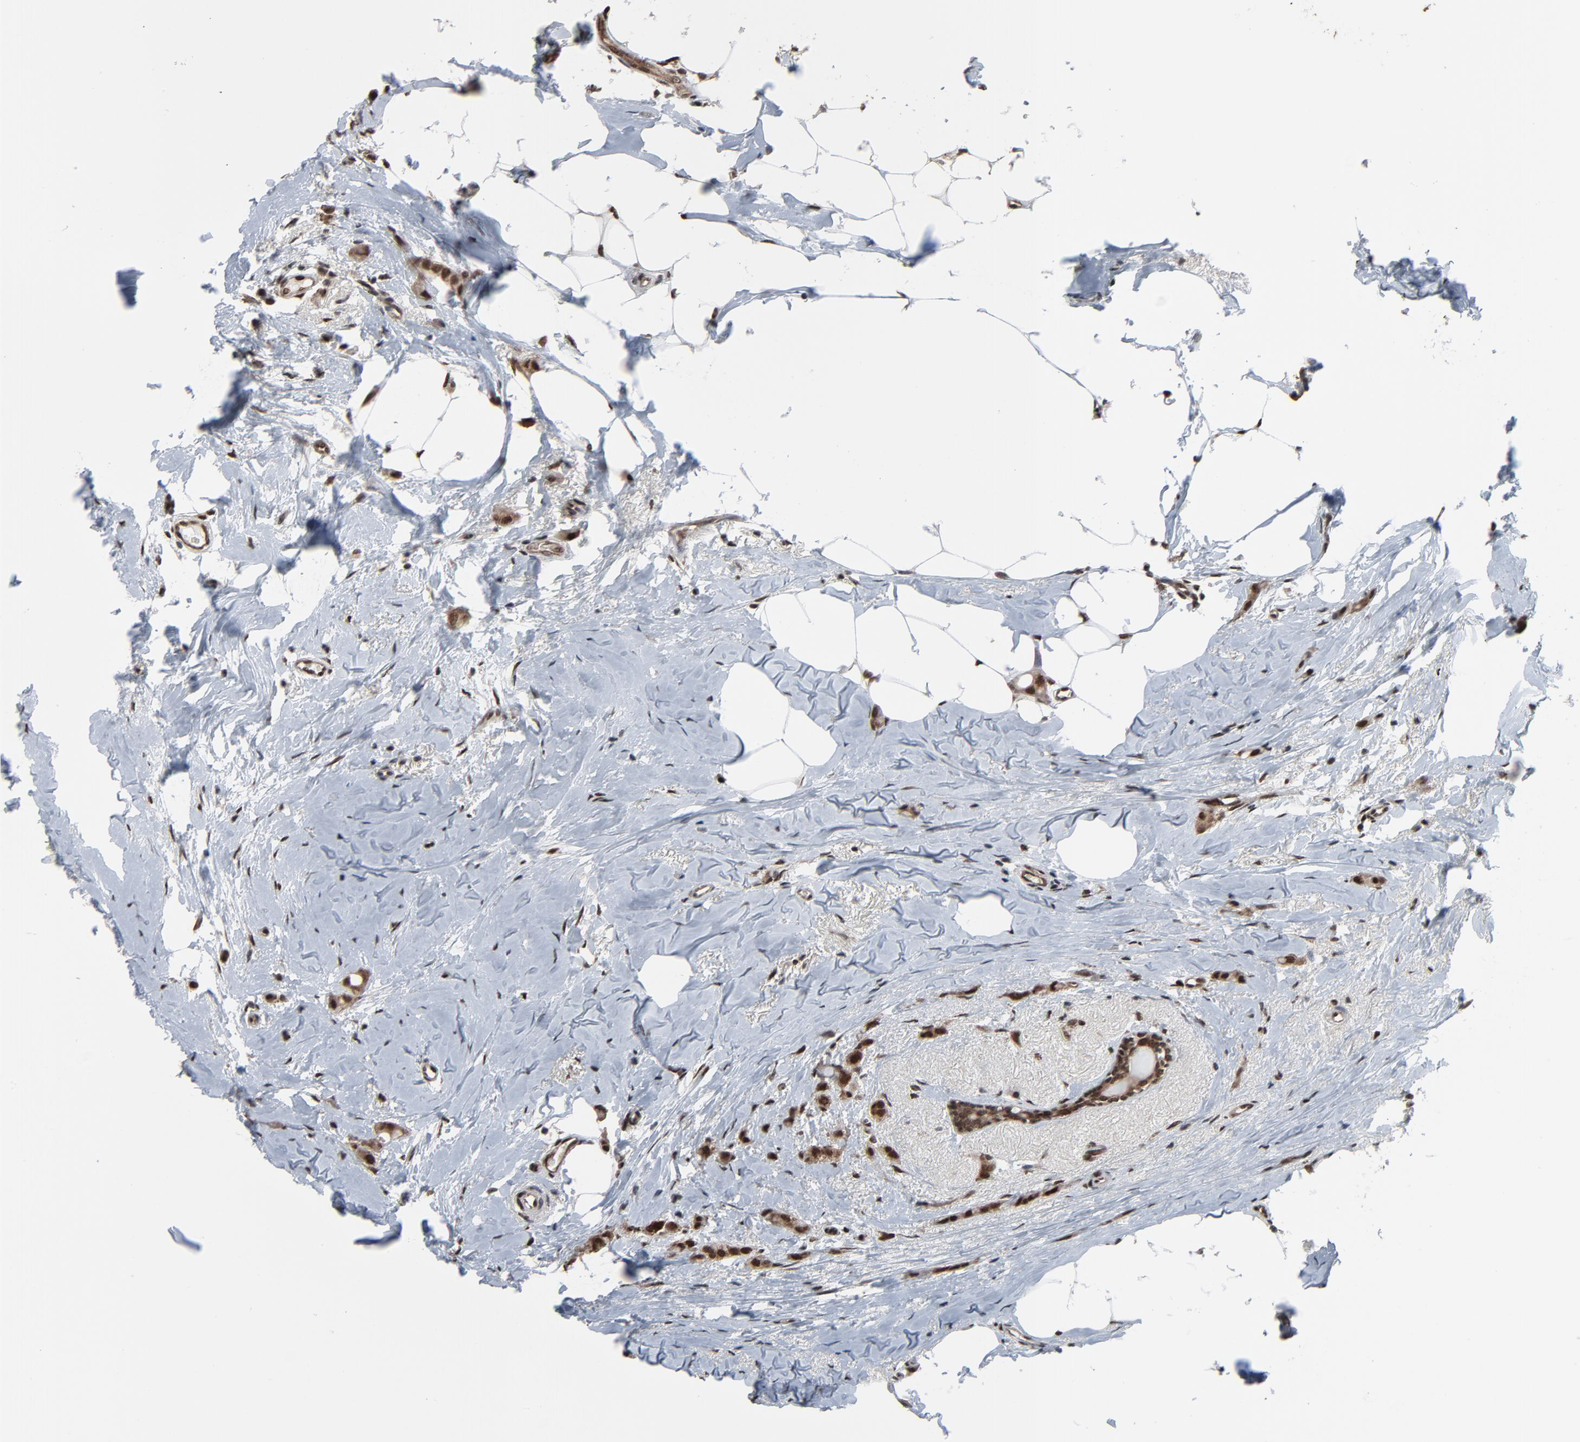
{"staining": {"intensity": "strong", "quantity": ">75%", "location": "cytoplasmic/membranous,nuclear"}, "tissue": "breast cancer", "cell_type": "Tumor cells", "image_type": "cancer", "snomed": [{"axis": "morphology", "description": "Lobular carcinoma"}, {"axis": "topography", "description": "Breast"}], "caption": "Breast lobular carcinoma tissue shows strong cytoplasmic/membranous and nuclear positivity in about >75% of tumor cells, visualized by immunohistochemistry. Using DAB (brown) and hematoxylin (blue) stains, captured at high magnification using brightfield microscopy.", "gene": "MEIS2", "patient": {"sex": "female", "age": 55}}